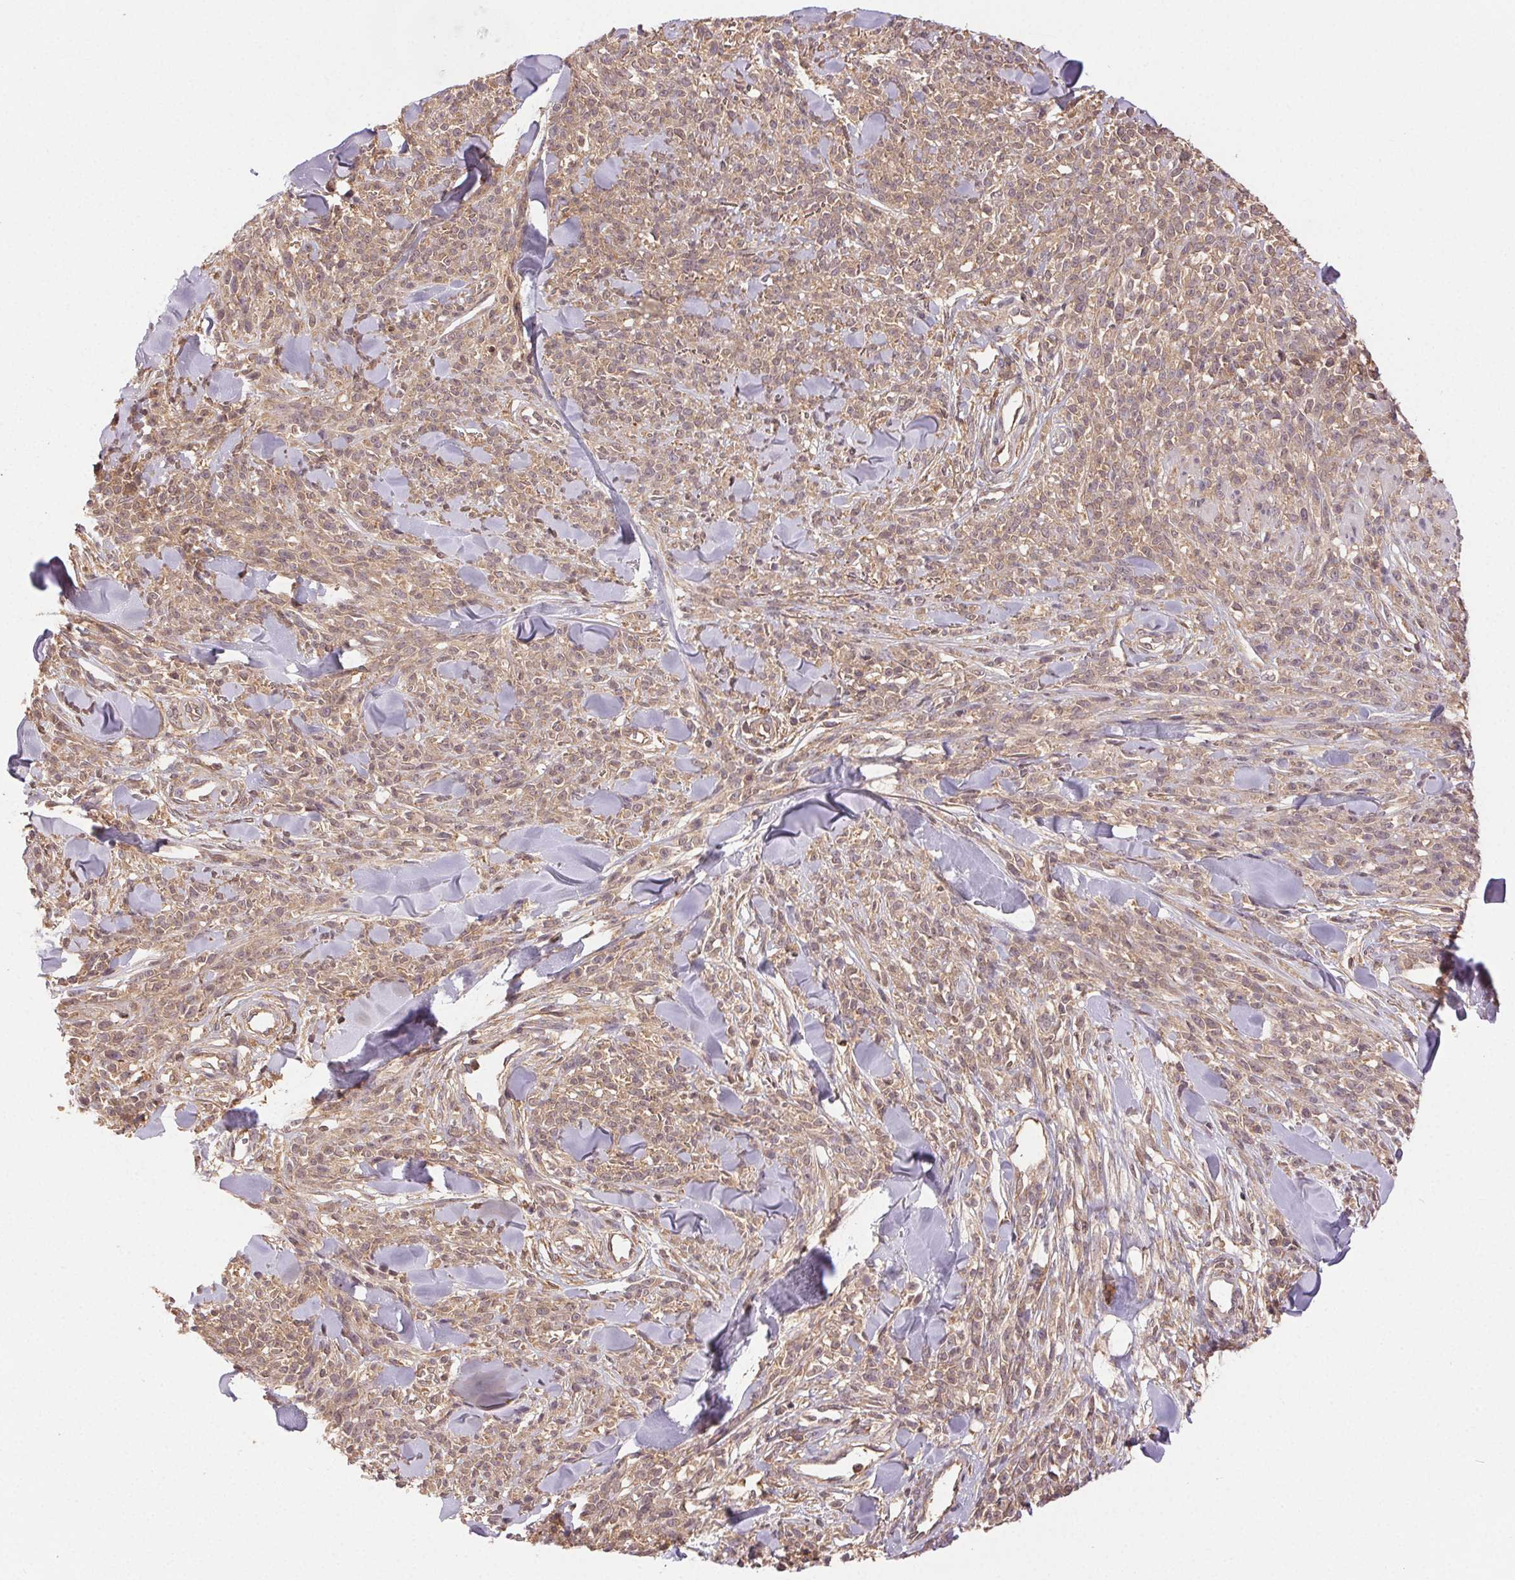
{"staining": {"intensity": "weak", "quantity": ">75%", "location": "cytoplasmic/membranous"}, "tissue": "melanoma", "cell_type": "Tumor cells", "image_type": "cancer", "snomed": [{"axis": "morphology", "description": "Malignant melanoma, NOS"}, {"axis": "topography", "description": "Skin"}, {"axis": "topography", "description": "Skin of trunk"}], "caption": "Tumor cells demonstrate weak cytoplasmic/membranous expression in about >75% of cells in melanoma.", "gene": "GDI2", "patient": {"sex": "male", "age": 74}}